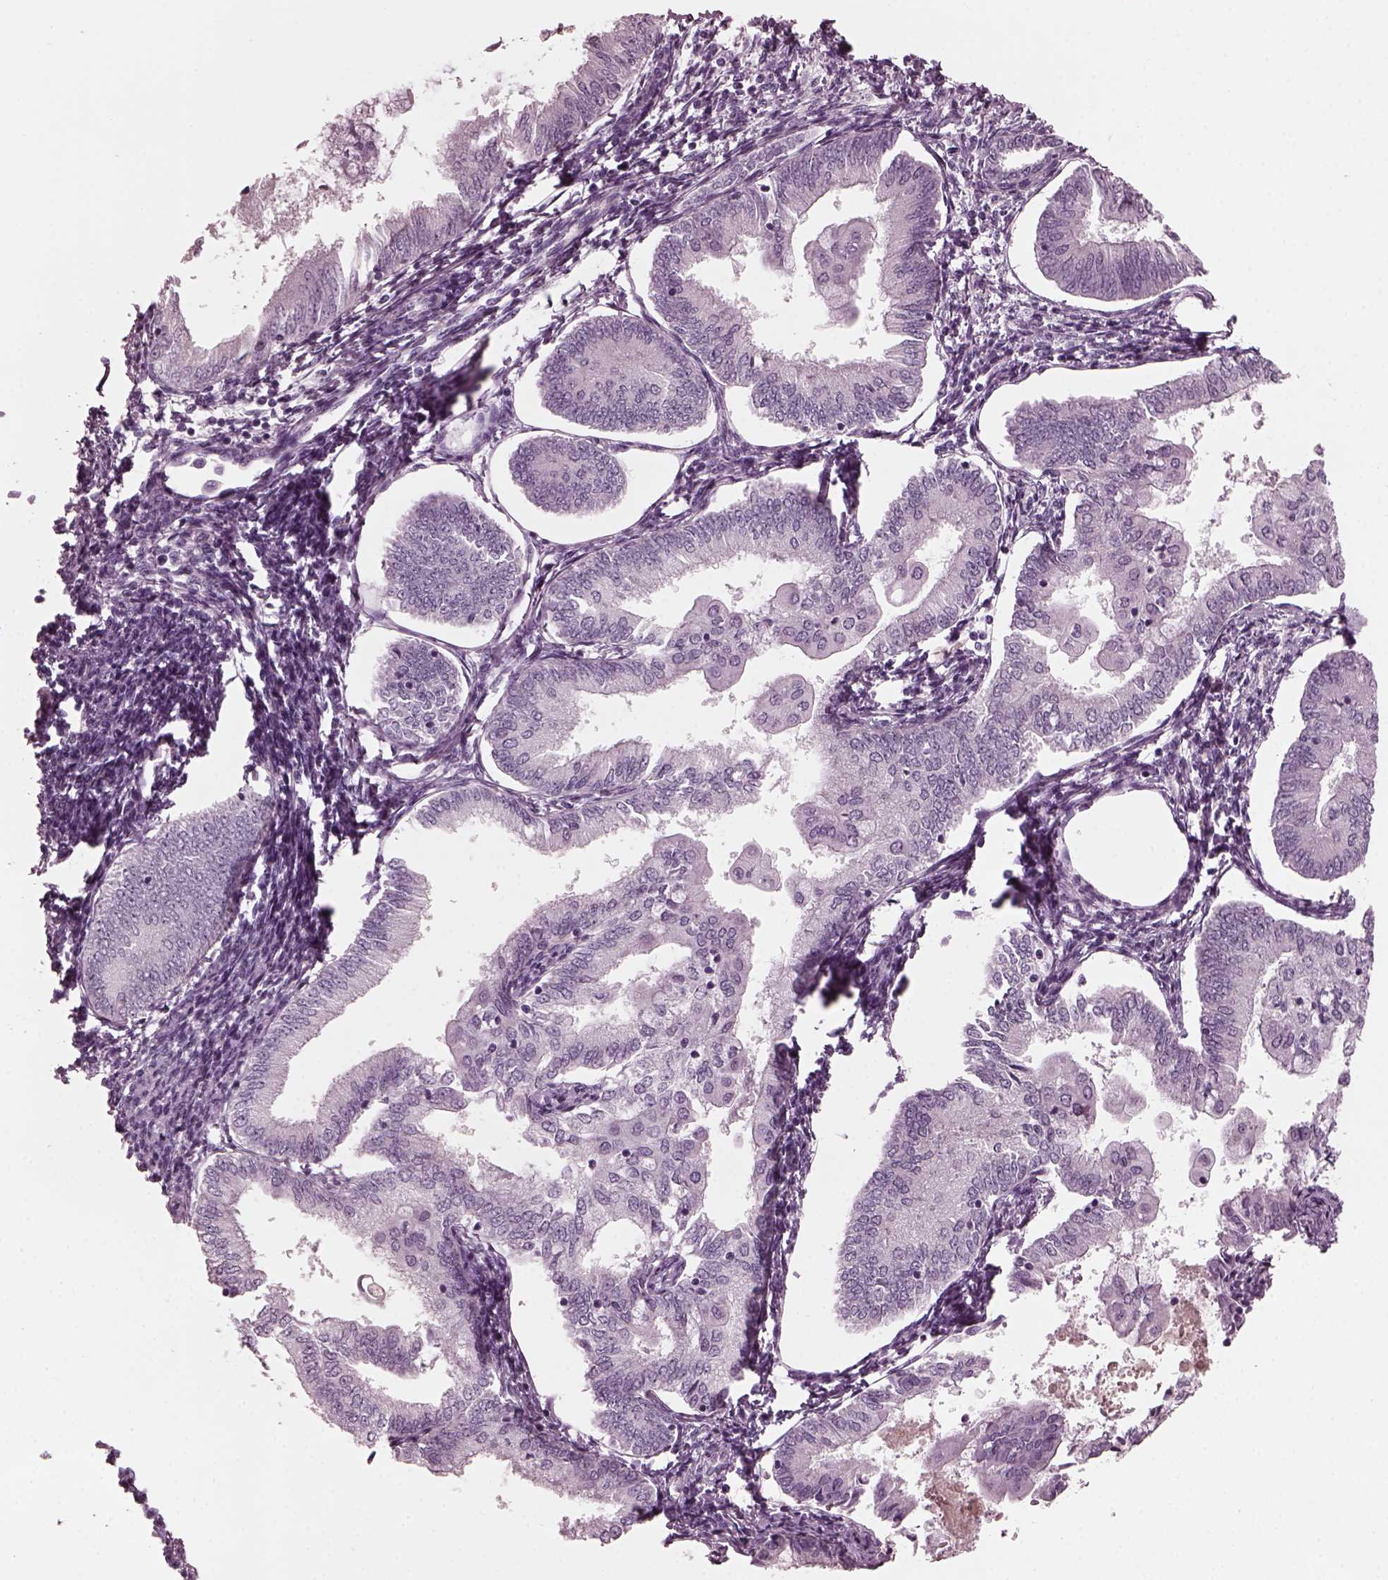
{"staining": {"intensity": "negative", "quantity": "none", "location": "none"}, "tissue": "endometrial cancer", "cell_type": "Tumor cells", "image_type": "cancer", "snomed": [{"axis": "morphology", "description": "Adenocarcinoma, NOS"}, {"axis": "topography", "description": "Endometrium"}], "caption": "This is a histopathology image of IHC staining of adenocarcinoma (endometrial), which shows no staining in tumor cells.", "gene": "GRM6", "patient": {"sex": "female", "age": 55}}